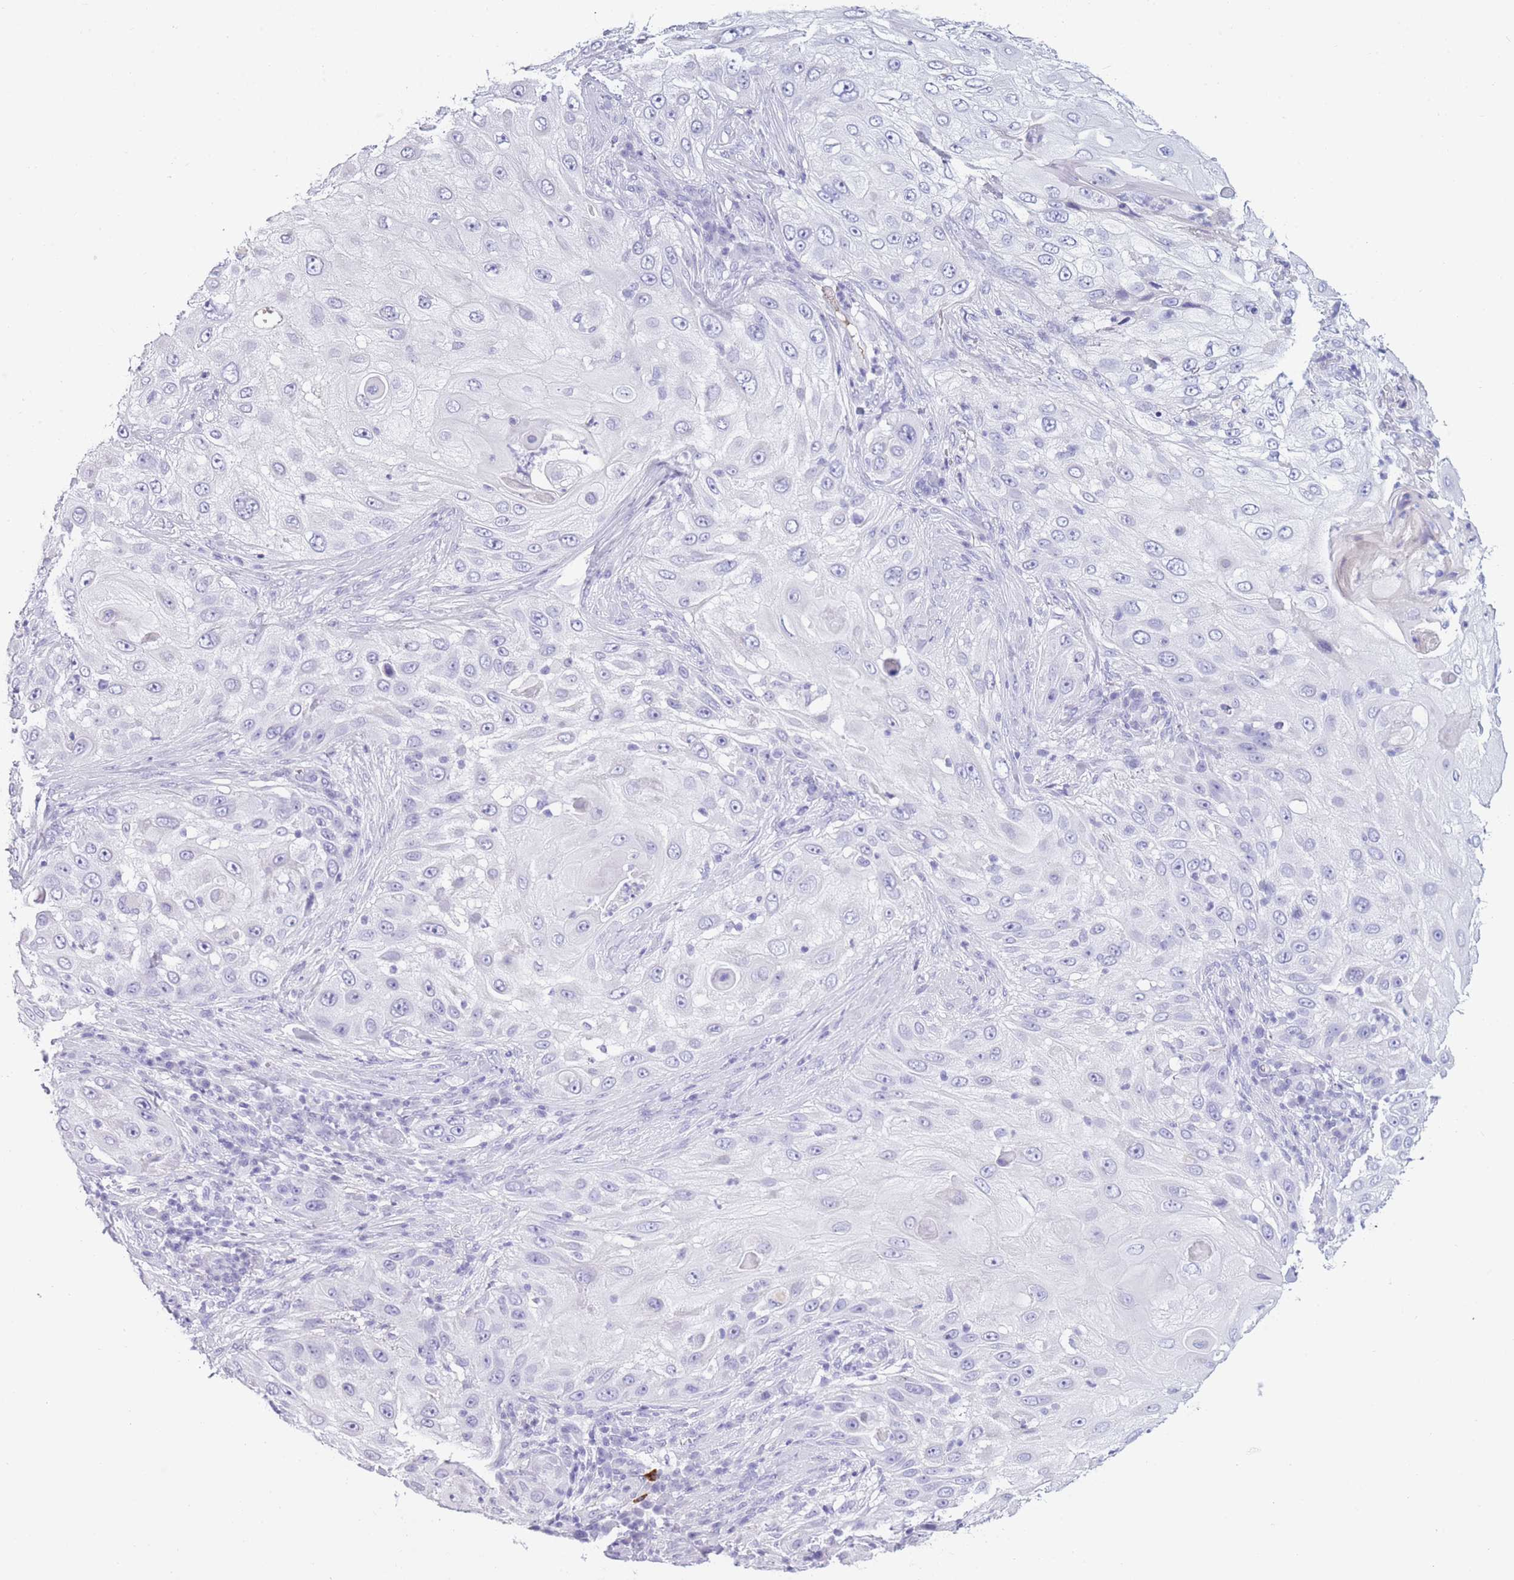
{"staining": {"intensity": "negative", "quantity": "none", "location": "none"}, "tissue": "skin cancer", "cell_type": "Tumor cells", "image_type": "cancer", "snomed": [{"axis": "morphology", "description": "Squamous cell carcinoma, NOS"}, {"axis": "topography", "description": "Skin"}], "caption": "High magnification brightfield microscopy of squamous cell carcinoma (skin) stained with DAB (brown) and counterstained with hematoxylin (blue): tumor cells show no significant positivity. (DAB immunohistochemistry (IHC) with hematoxylin counter stain).", "gene": "TNFSF11", "patient": {"sex": "female", "age": 44}}